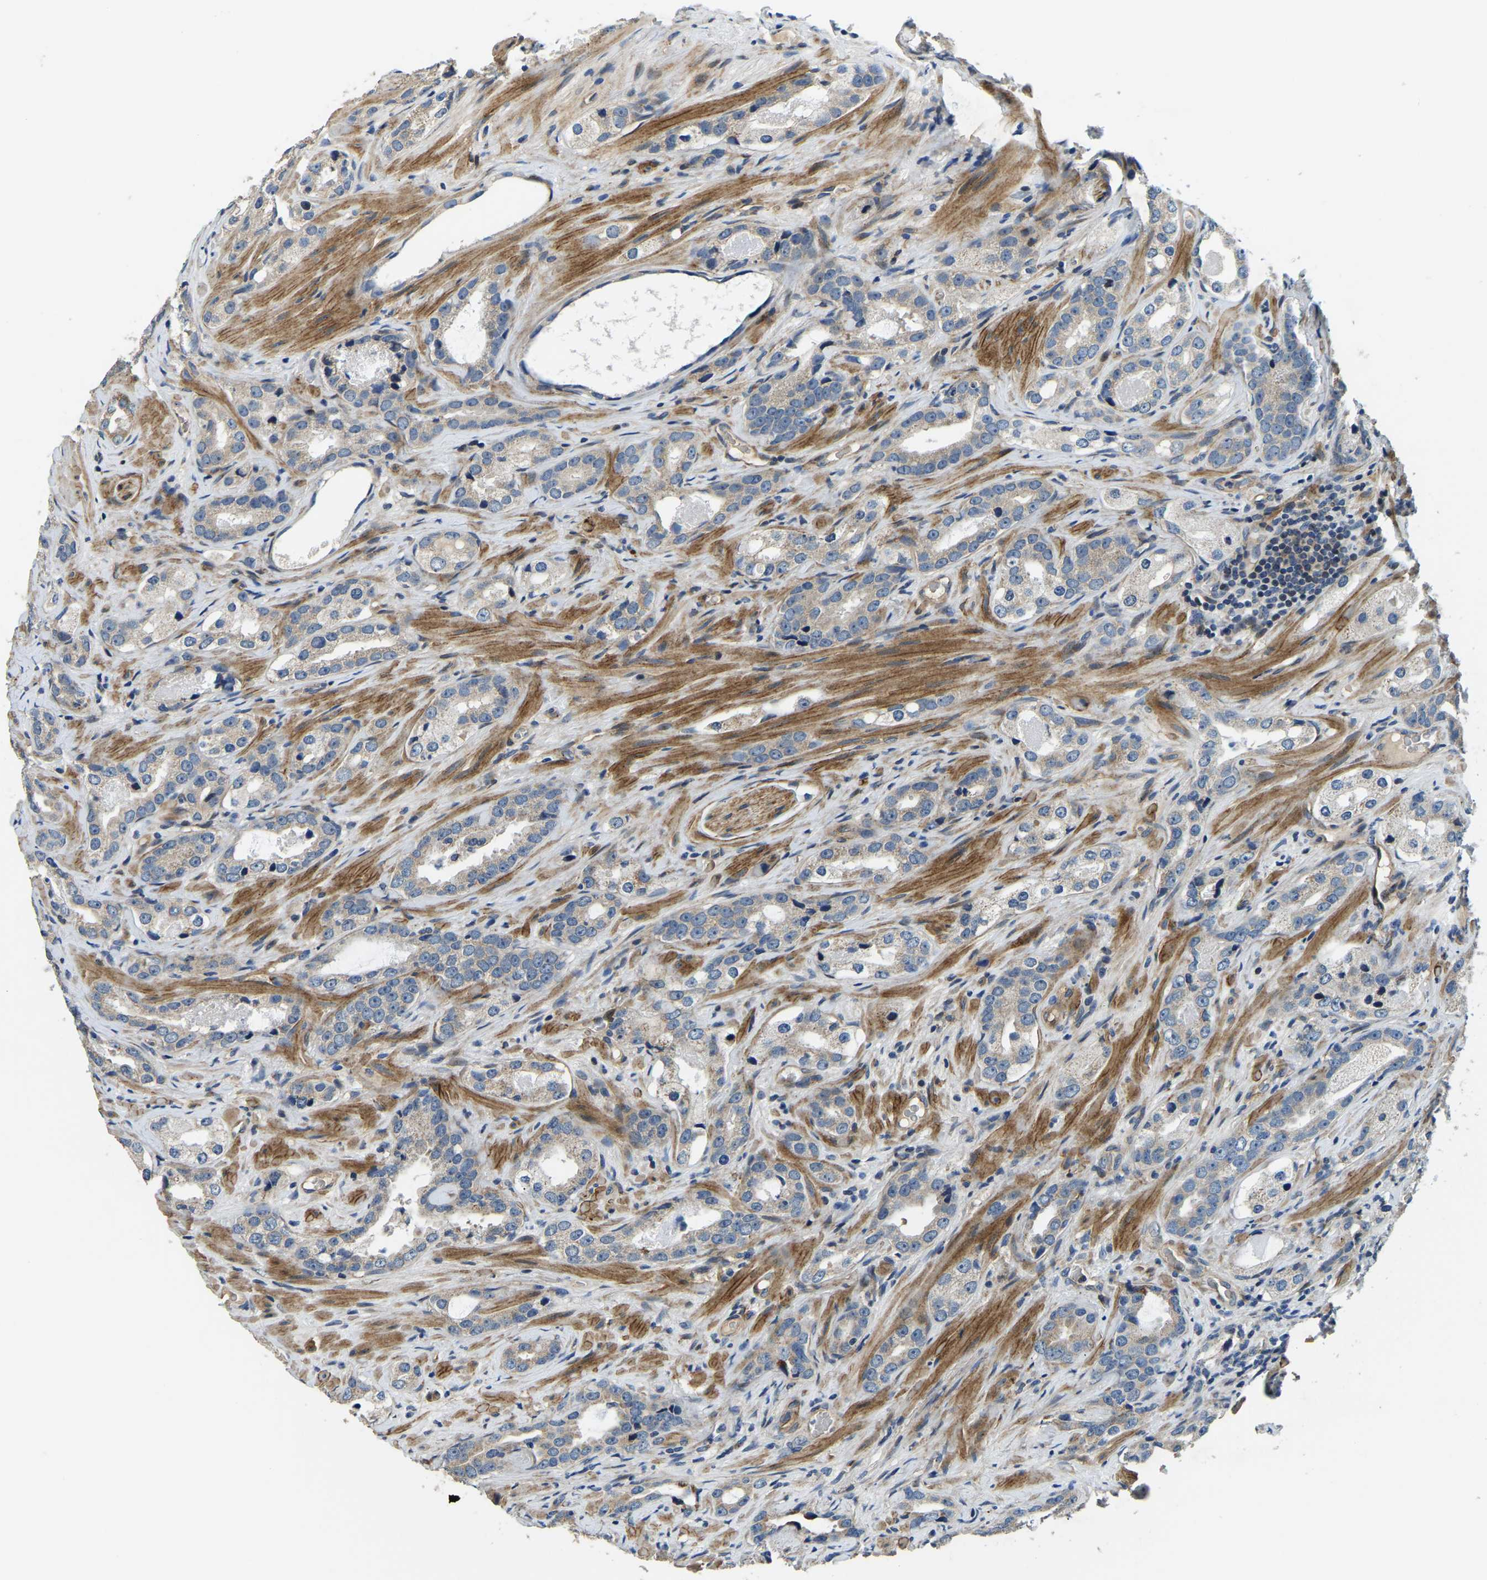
{"staining": {"intensity": "weak", "quantity": "25%-75%", "location": "cytoplasmic/membranous"}, "tissue": "prostate cancer", "cell_type": "Tumor cells", "image_type": "cancer", "snomed": [{"axis": "morphology", "description": "Adenocarcinoma, High grade"}, {"axis": "topography", "description": "Prostate"}], "caption": "Prostate cancer (high-grade adenocarcinoma) was stained to show a protein in brown. There is low levels of weak cytoplasmic/membranous expression in about 25%-75% of tumor cells. The protein is stained brown, and the nuclei are stained in blue (DAB IHC with brightfield microscopy, high magnification).", "gene": "RNF39", "patient": {"sex": "male", "age": 63}}